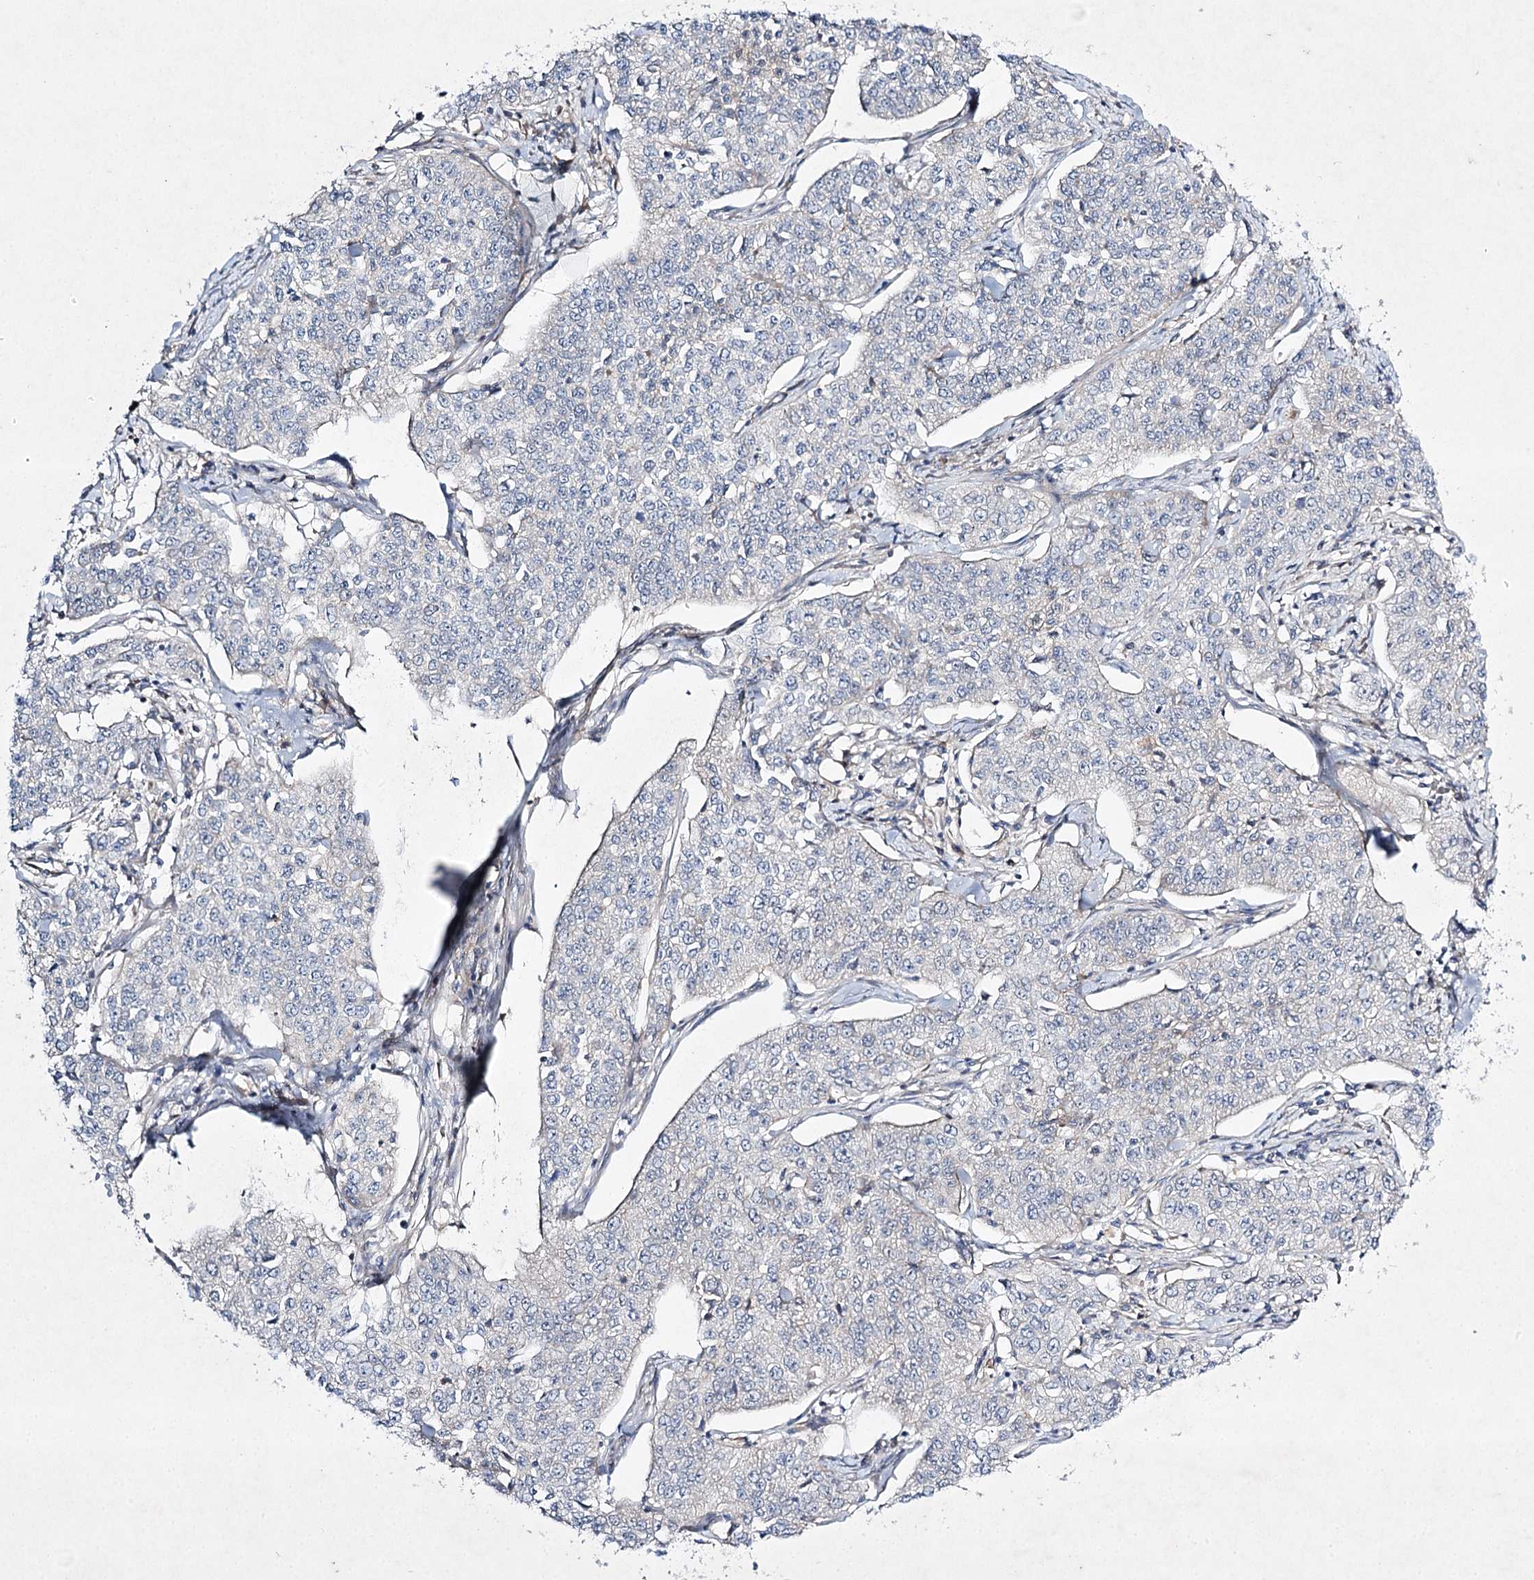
{"staining": {"intensity": "negative", "quantity": "none", "location": "none"}, "tissue": "cervical cancer", "cell_type": "Tumor cells", "image_type": "cancer", "snomed": [{"axis": "morphology", "description": "Squamous cell carcinoma, NOS"}, {"axis": "topography", "description": "Cervix"}], "caption": "The micrograph demonstrates no significant positivity in tumor cells of cervical cancer.", "gene": "KIAA0825", "patient": {"sex": "female", "age": 35}}